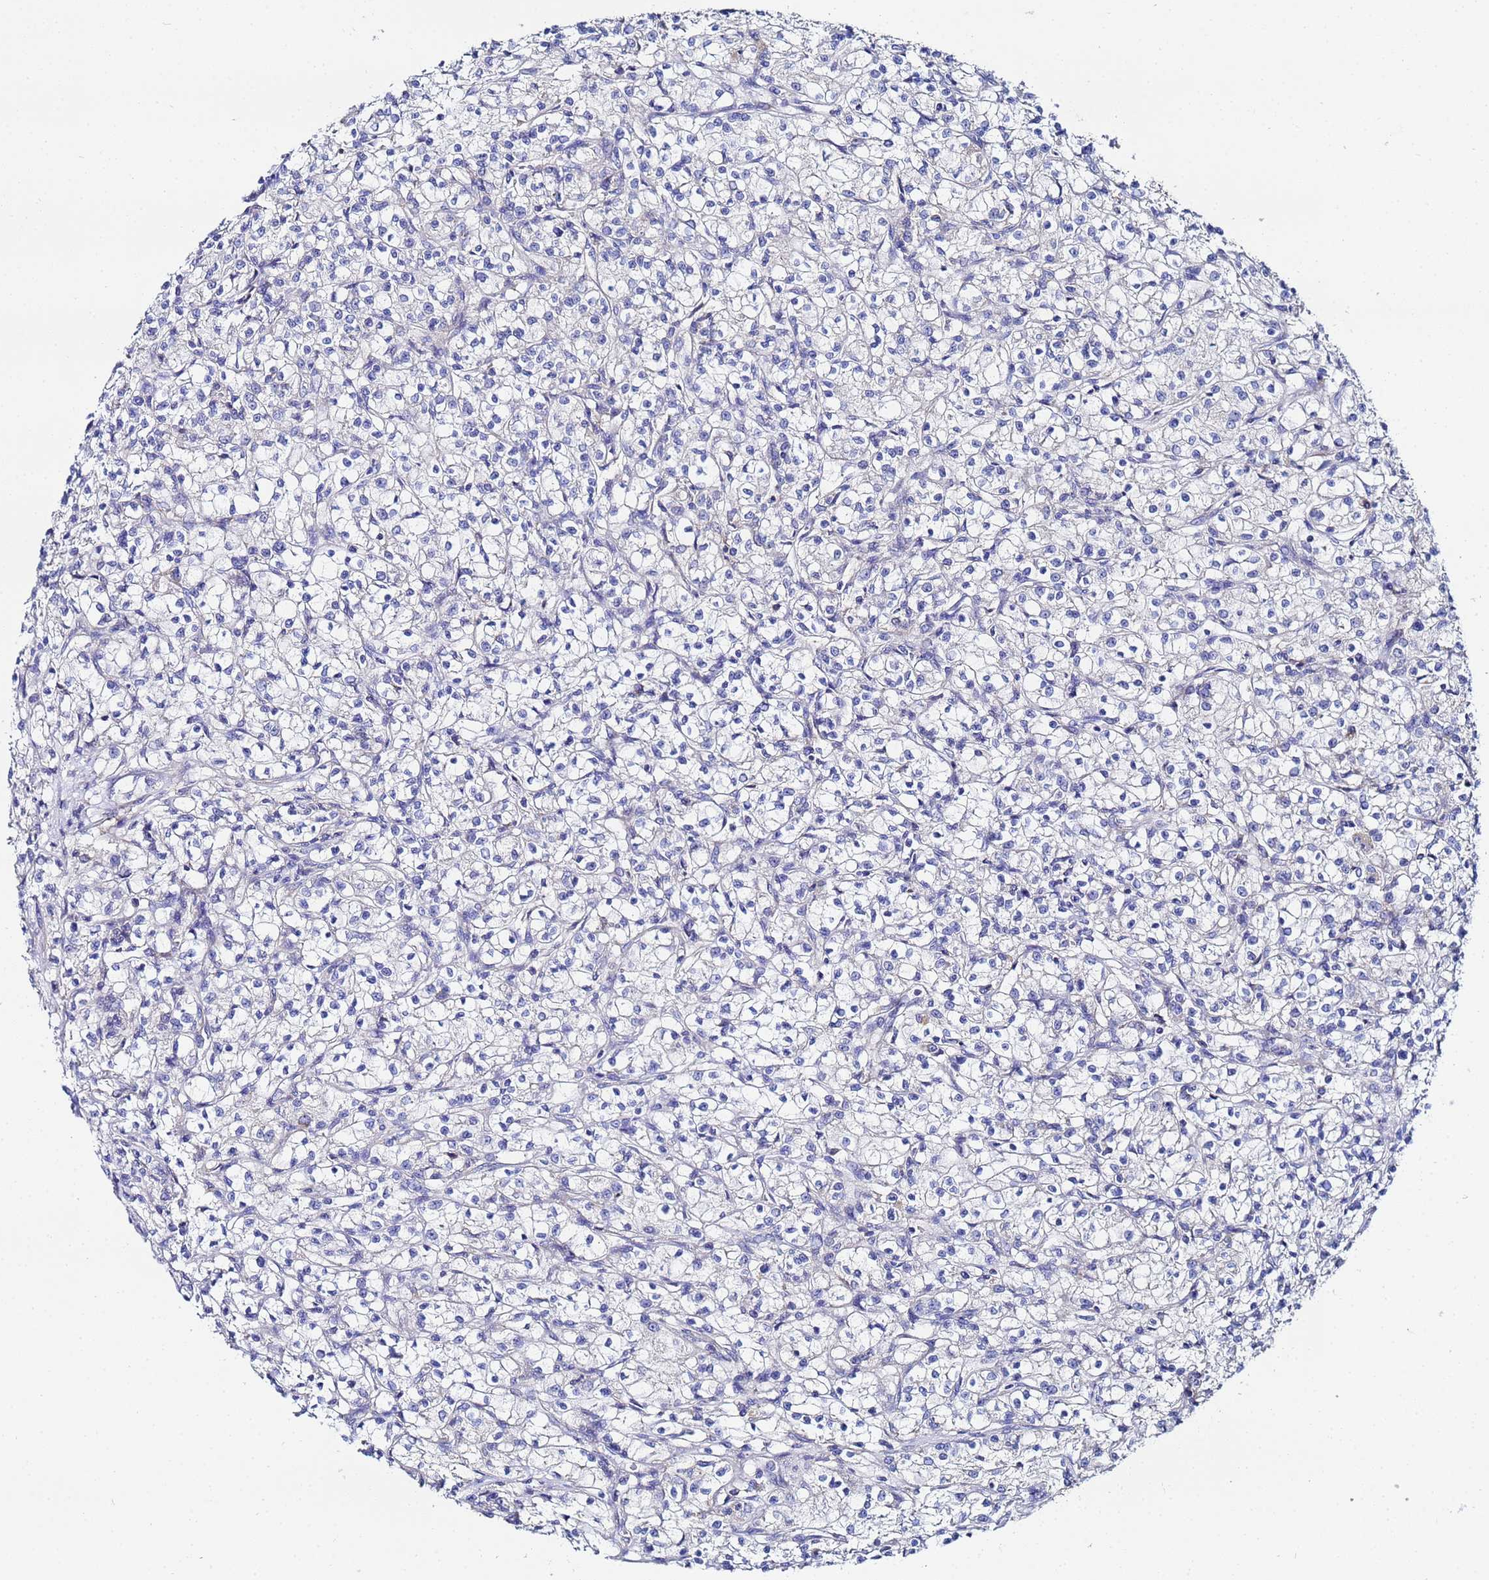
{"staining": {"intensity": "negative", "quantity": "none", "location": "none"}, "tissue": "renal cancer", "cell_type": "Tumor cells", "image_type": "cancer", "snomed": [{"axis": "morphology", "description": "Adenocarcinoma, NOS"}, {"axis": "topography", "description": "Kidney"}], "caption": "This is a photomicrograph of immunohistochemistry staining of renal cancer (adenocarcinoma), which shows no expression in tumor cells.", "gene": "FAHD2A", "patient": {"sex": "female", "age": 59}}